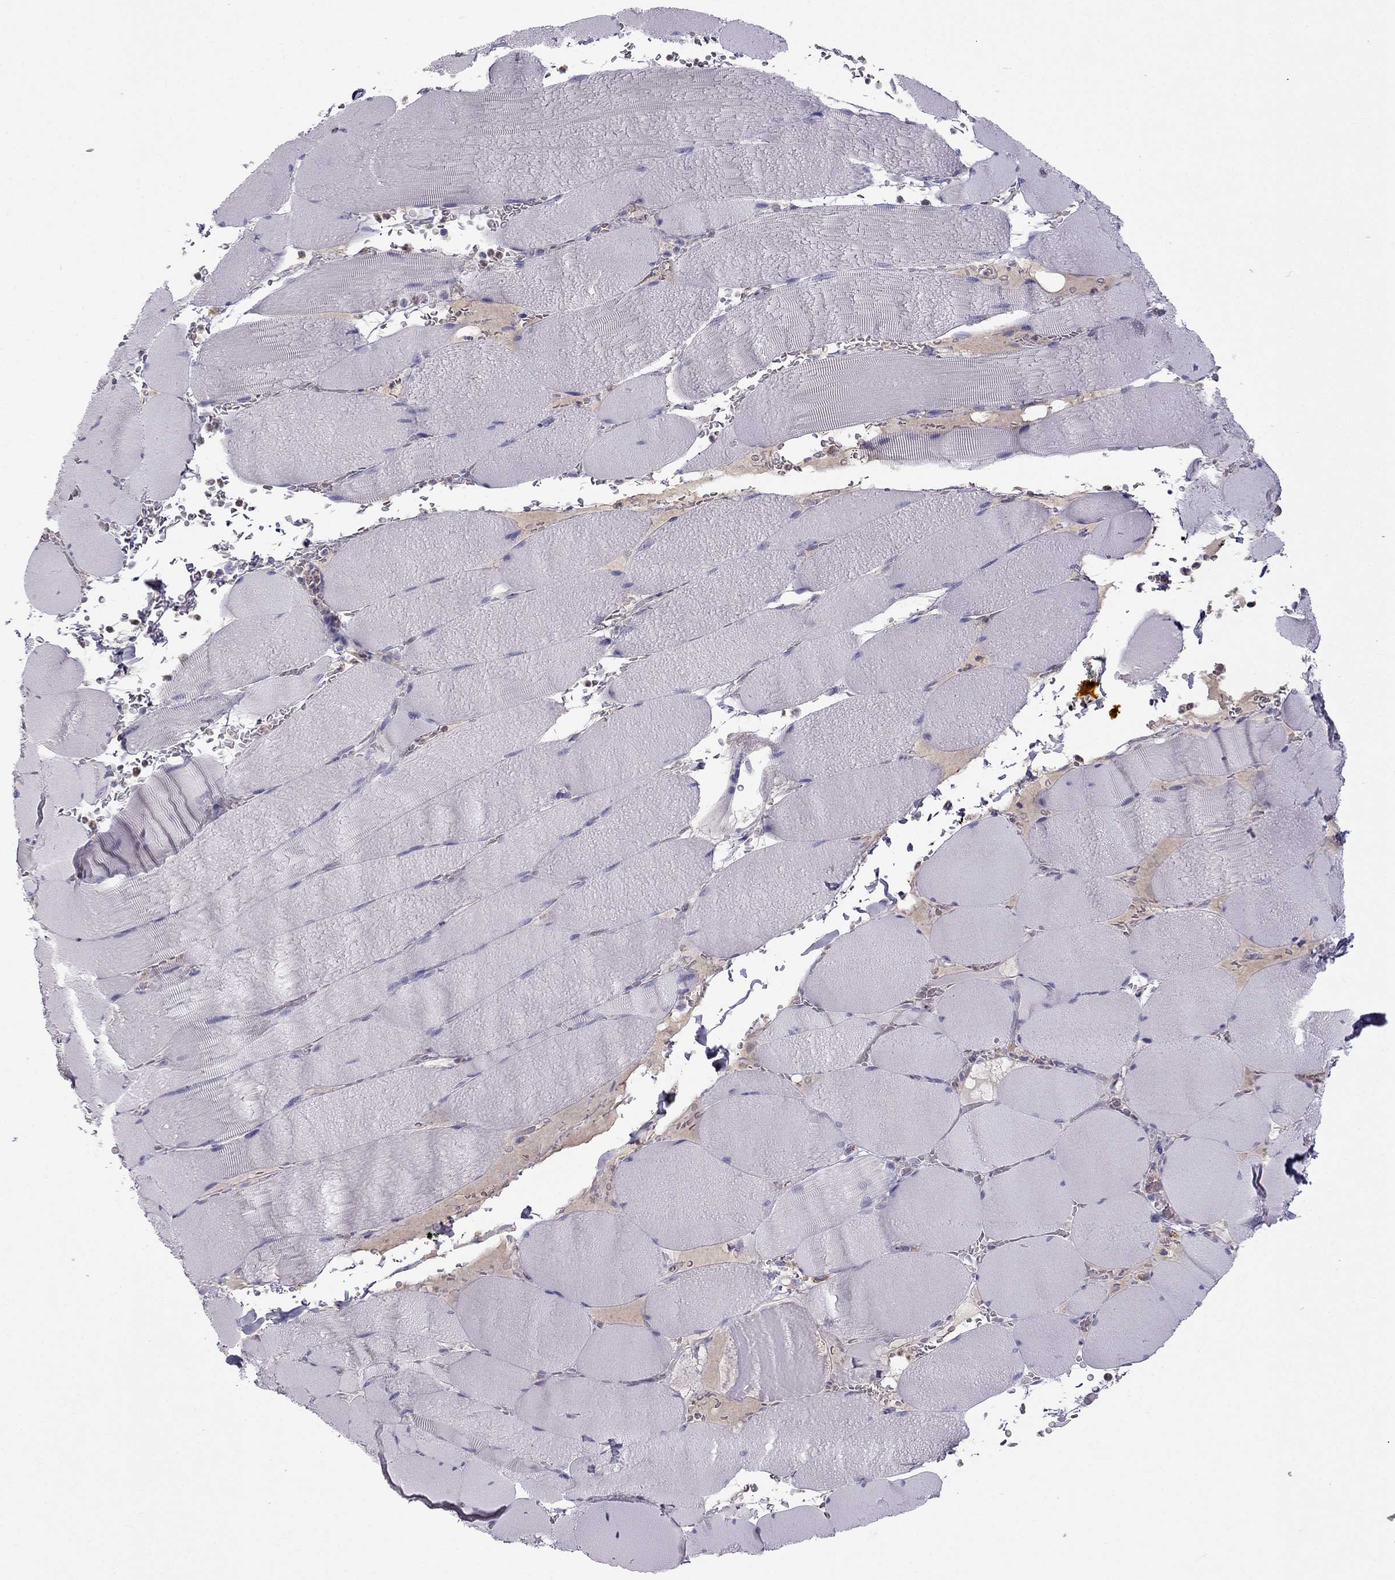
{"staining": {"intensity": "negative", "quantity": "none", "location": "none"}, "tissue": "skeletal muscle", "cell_type": "Myocytes", "image_type": "normal", "snomed": [{"axis": "morphology", "description": "Normal tissue, NOS"}, {"axis": "topography", "description": "Skeletal muscle"}], "caption": "DAB (3,3'-diaminobenzidine) immunohistochemical staining of benign human skeletal muscle exhibits no significant staining in myocytes.", "gene": "STOML3", "patient": {"sex": "male", "age": 56}}